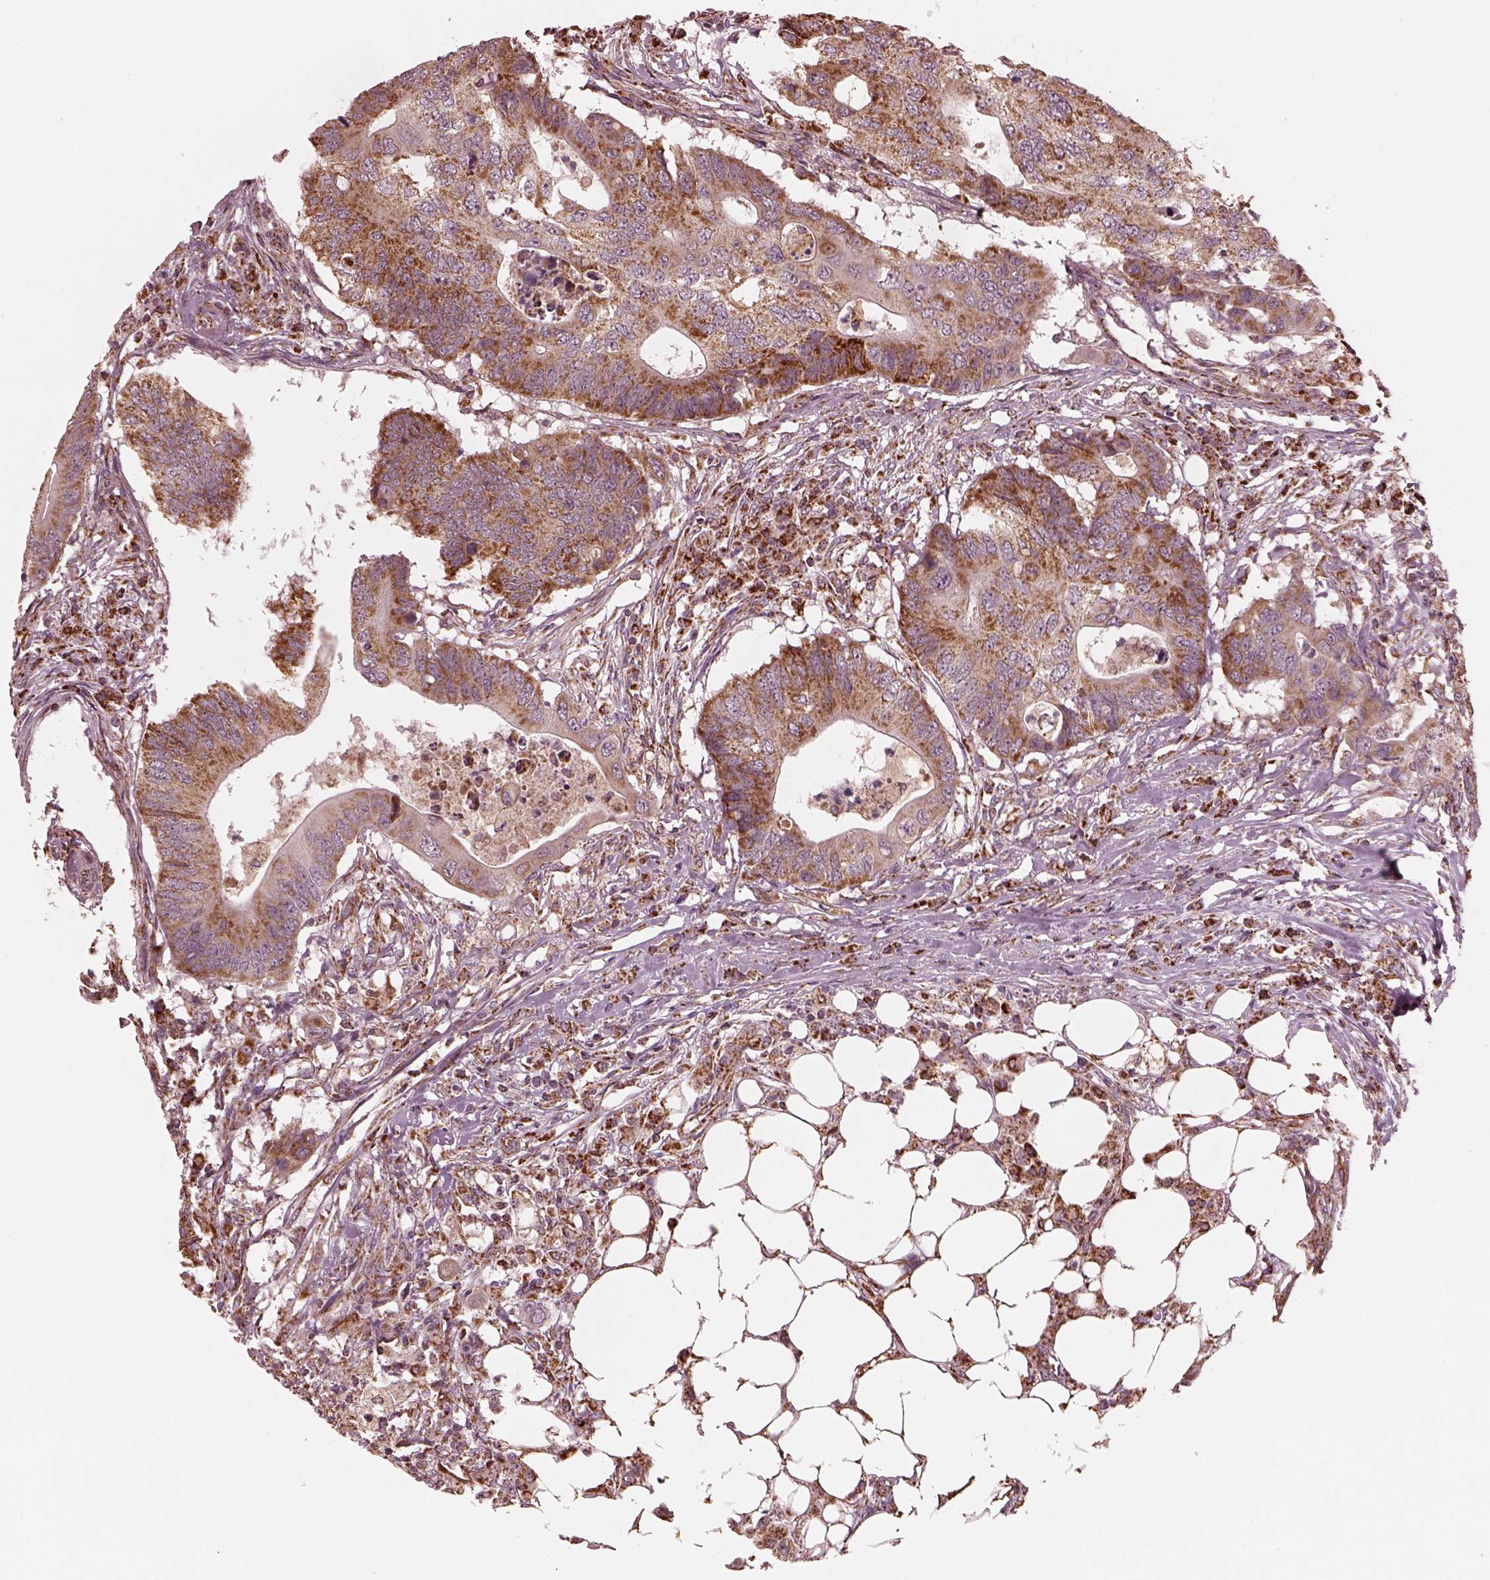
{"staining": {"intensity": "strong", "quantity": "25%-75%", "location": "cytoplasmic/membranous"}, "tissue": "colorectal cancer", "cell_type": "Tumor cells", "image_type": "cancer", "snomed": [{"axis": "morphology", "description": "Adenocarcinoma, NOS"}, {"axis": "topography", "description": "Colon"}], "caption": "Colorectal adenocarcinoma was stained to show a protein in brown. There is high levels of strong cytoplasmic/membranous staining in about 25%-75% of tumor cells.", "gene": "NDUFB10", "patient": {"sex": "male", "age": 71}}